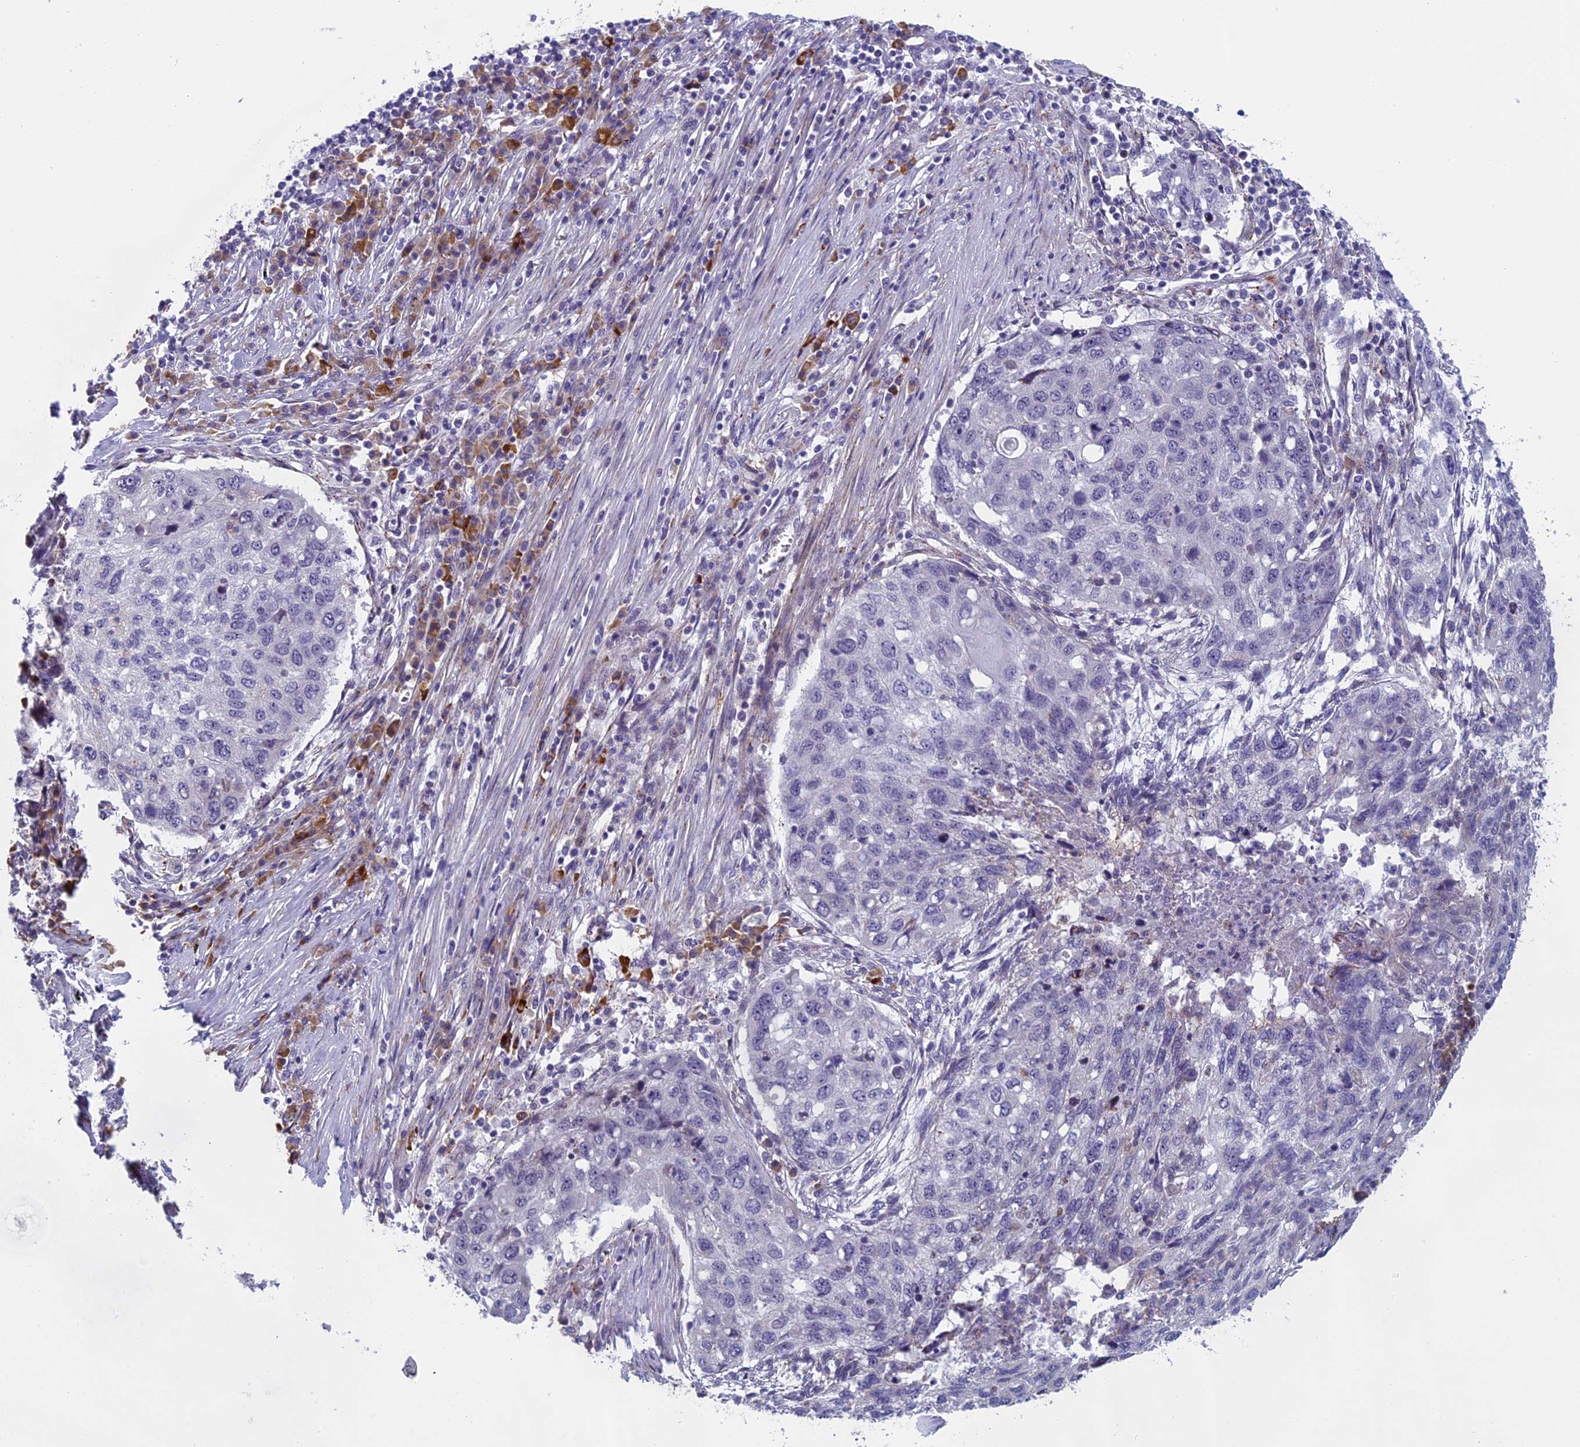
{"staining": {"intensity": "negative", "quantity": "none", "location": "none"}, "tissue": "lung cancer", "cell_type": "Tumor cells", "image_type": "cancer", "snomed": [{"axis": "morphology", "description": "Squamous cell carcinoma, NOS"}, {"axis": "topography", "description": "Lung"}], "caption": "The histopathology image demonstrates no significant staining in tumor cells of lung squamous cell carcinoma. The staining is performed using DAB brown chromogen with nuclei counter-stained in using hematoxylin.", "gene": "CNEP1R1", "patient": {"sex": "female", "age": 63}}